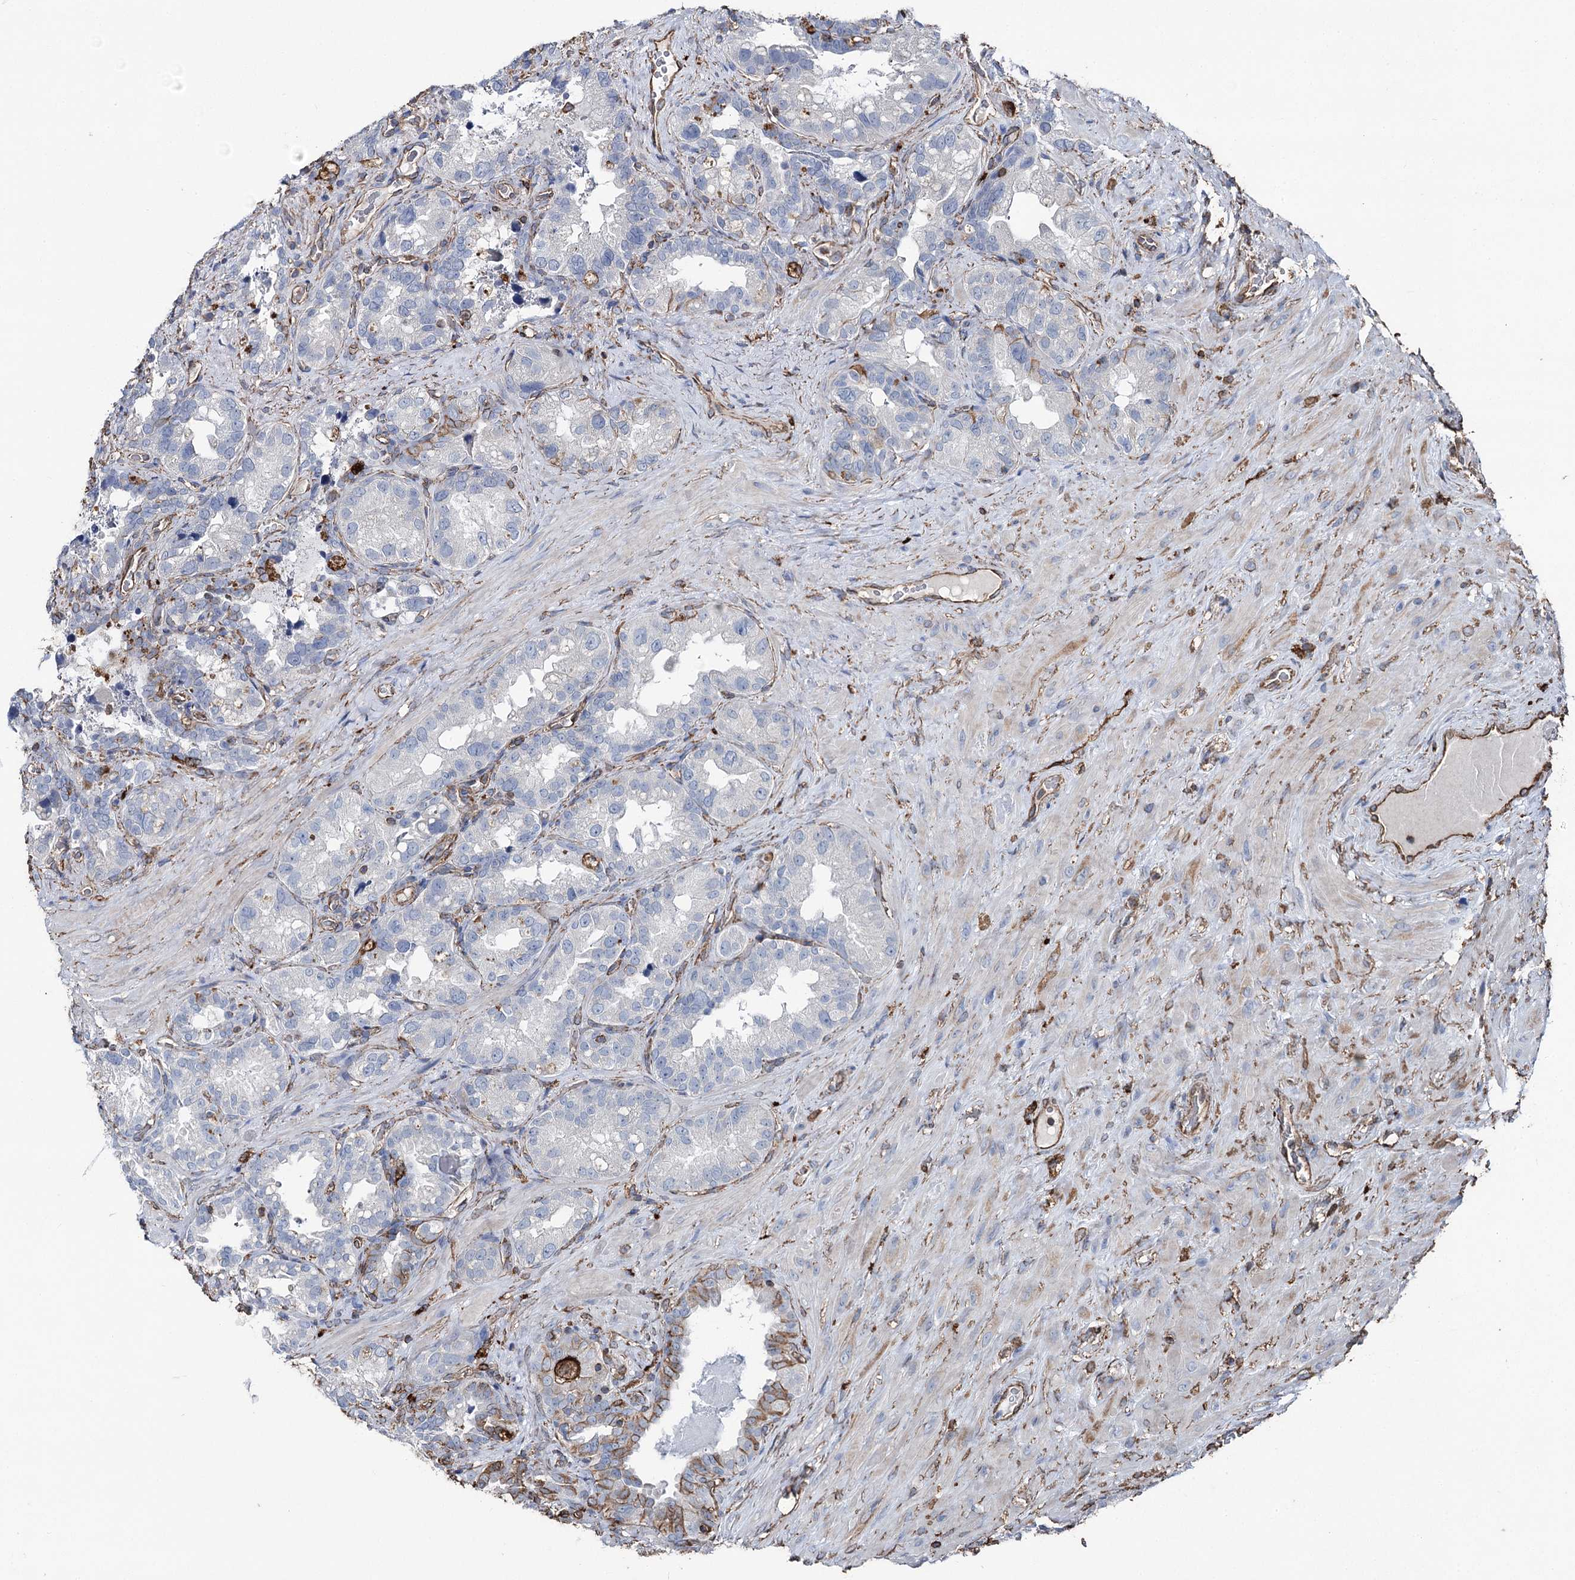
{"staining": {"intensity": "negative", "quantity": "none", "location": "none"}, "tissue": "seminal vesicle", "cell_type": "Glandular cells", "image_type": "normal", "snomed": [{"axis": "morphology", "description": "Normal tissue, NOS"}, {"axis": "topography", "description": "Seminal veicle"}, {"axis": "topography", "description": "Peripheral nerve tissue"}], "caption": "IHC photomicrograph of normal seminal vesicle: seminal vesicle stained with DAB (3,3'-diaminobenzidine) displays no significant protein staining in glandular cells.", "gene": "CLEC4M", "patient": {"sex": "male", "age": 67}}